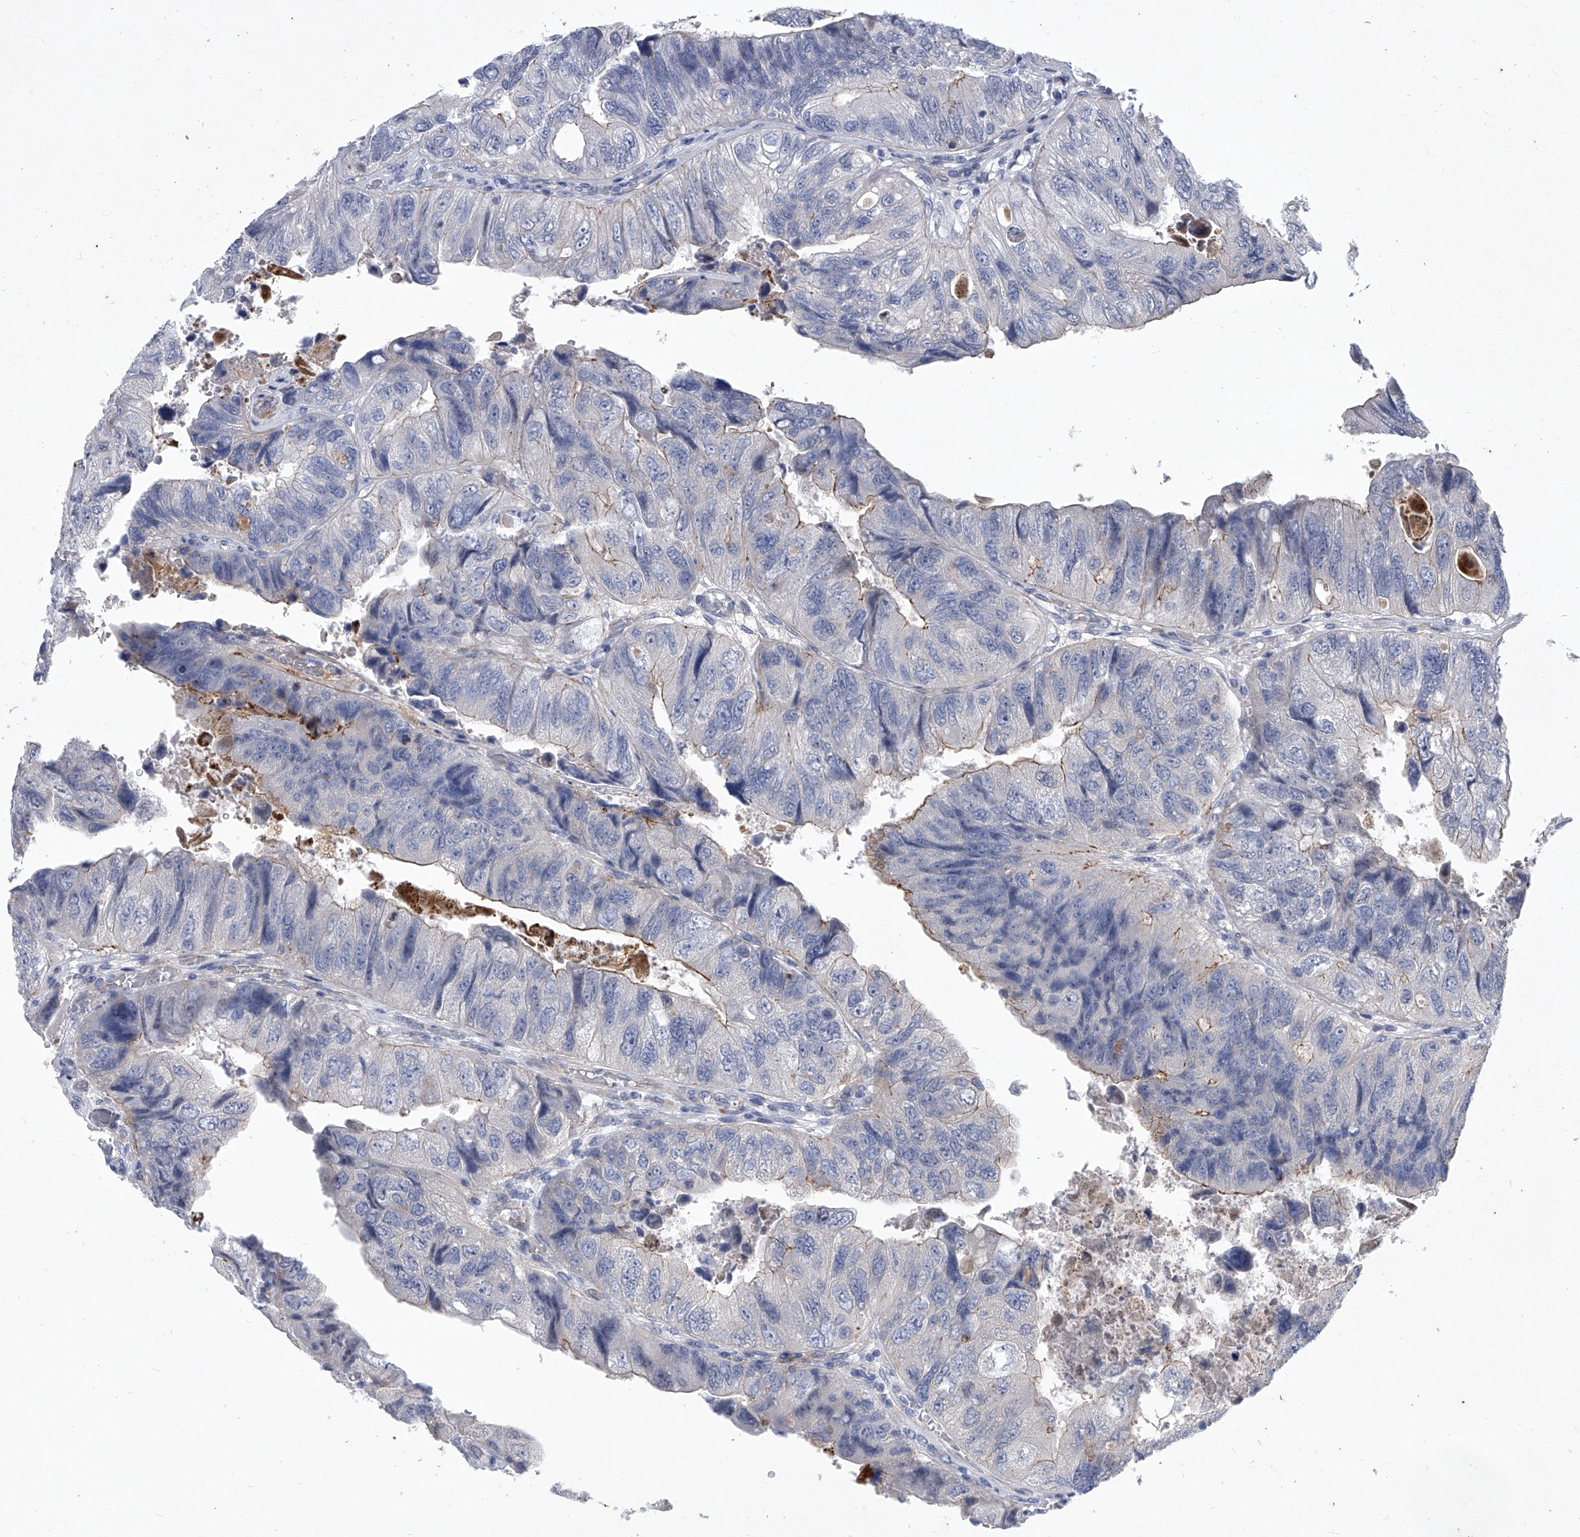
{"staining": {"intensity": "moderate", "quantity": "<25%", "location": "cytoplasmic/membranous"}, "tissue": "colorectal cancer", "cell_type": "Tumor cells", "image_type": "cancer", "snomed": [{"axis": "morphology", "description": "Adenocarcinoma, NOS"}, {"axis": "topography", "description": "Rectum"}], "caption": "Moderate cytoplasmic/membranous protein expression is seen in about <25% of tumor cells in colorectal cancer.", "gene": "MINDY4", "patient": {"sex": "male", "age": 63}}